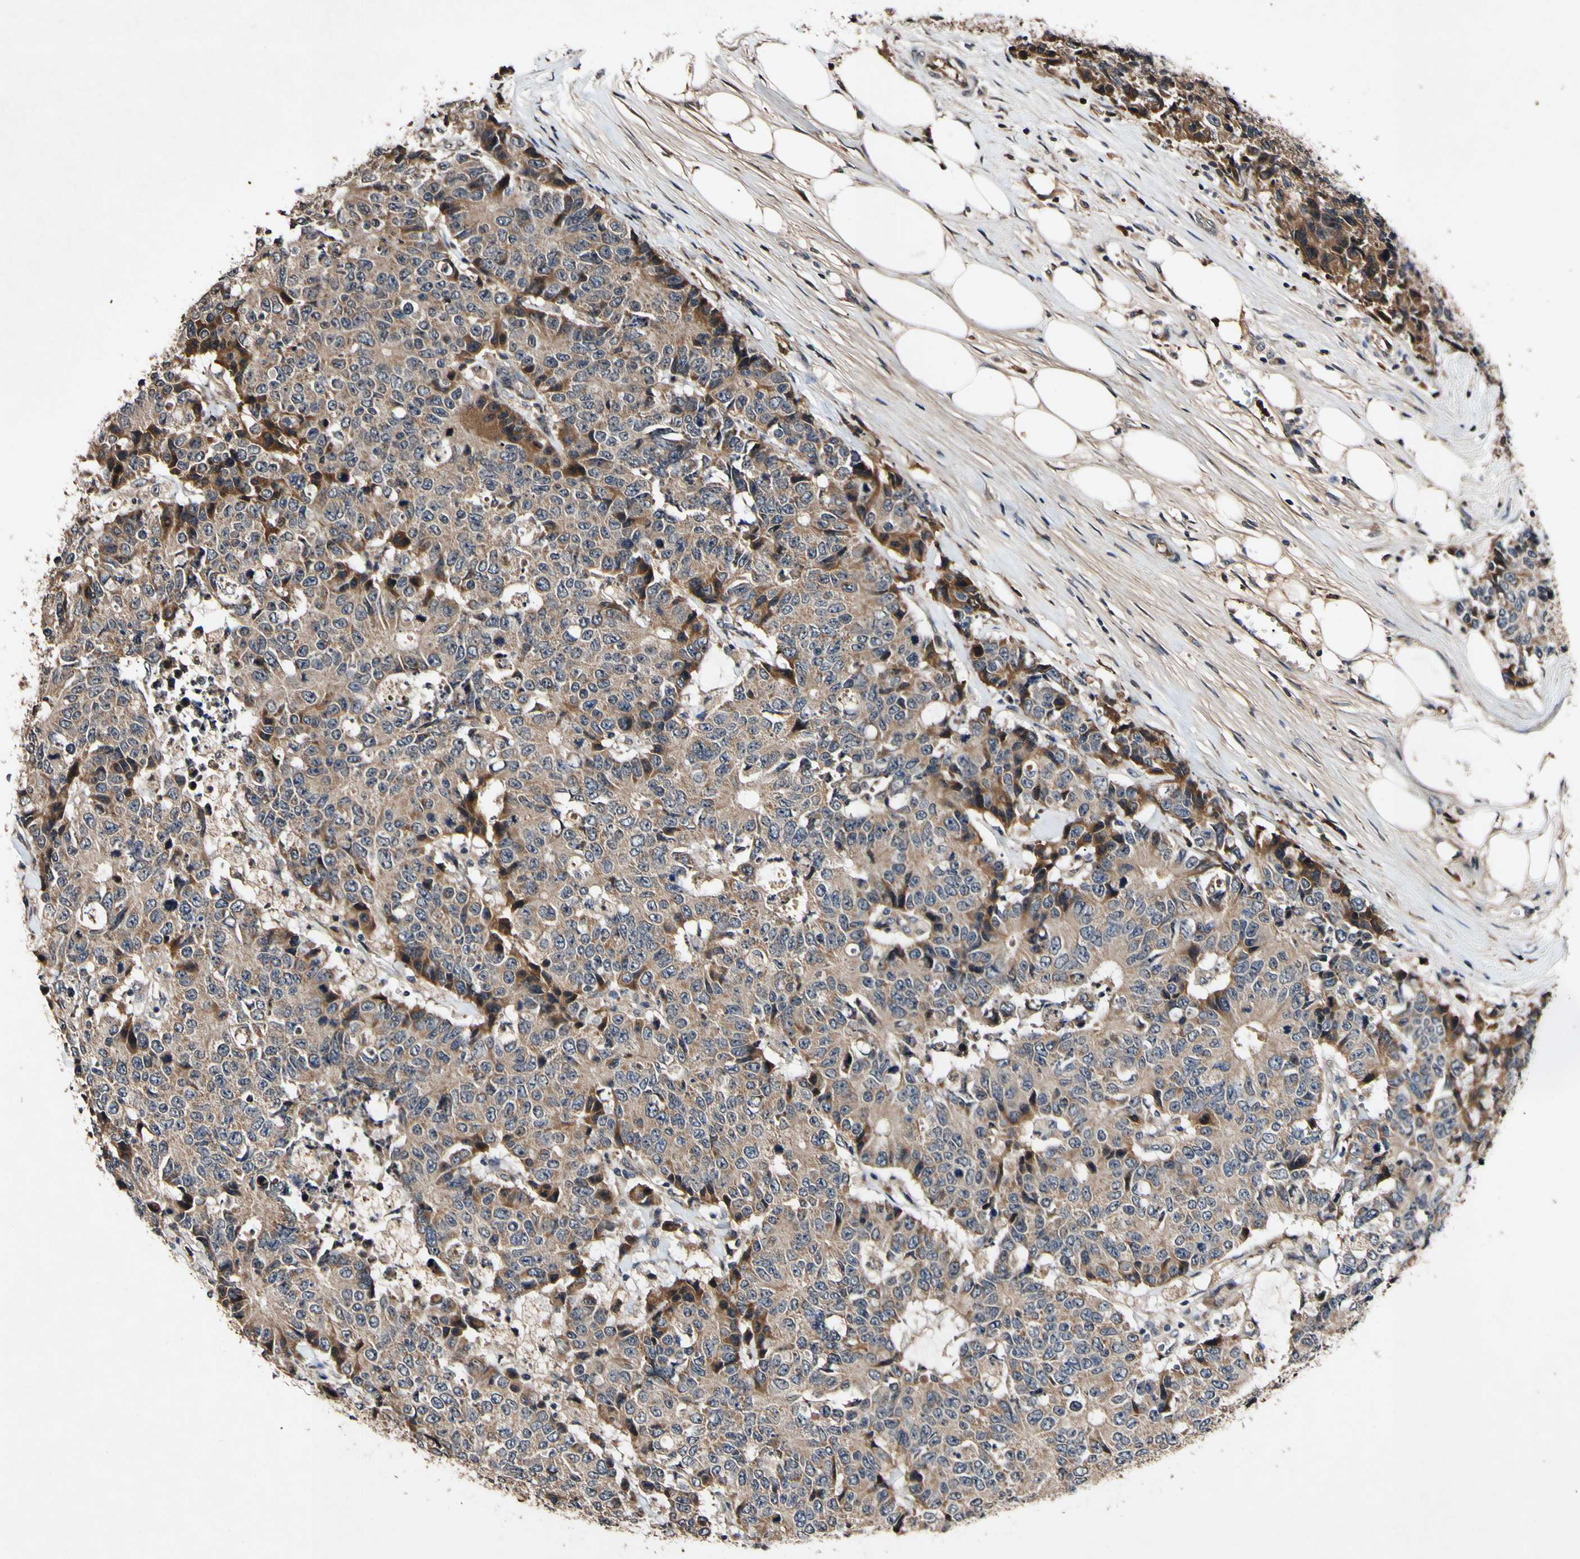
{"staining": {"intensity": "moderate", "quantity": ">75%", "location": "cytoplasmic/membranous"}, "tissue": "colorectal cancer", "cell_type": "Tumor cells", "image_type": "cancer", "snomed": [{"axis": "morphology", "description": "Adenocarcinoma, NOS"}, {"axis": "topography", "description": "Colon"}], "caption": "Adenocarcinoma (colorectal) stained for a protein (brown) reveals moderate cytoplasmic/membranous positive expression in about >75% of tumor cells.", "gene": "PLAT", "patient": {"sex": "female", "age": 86}}